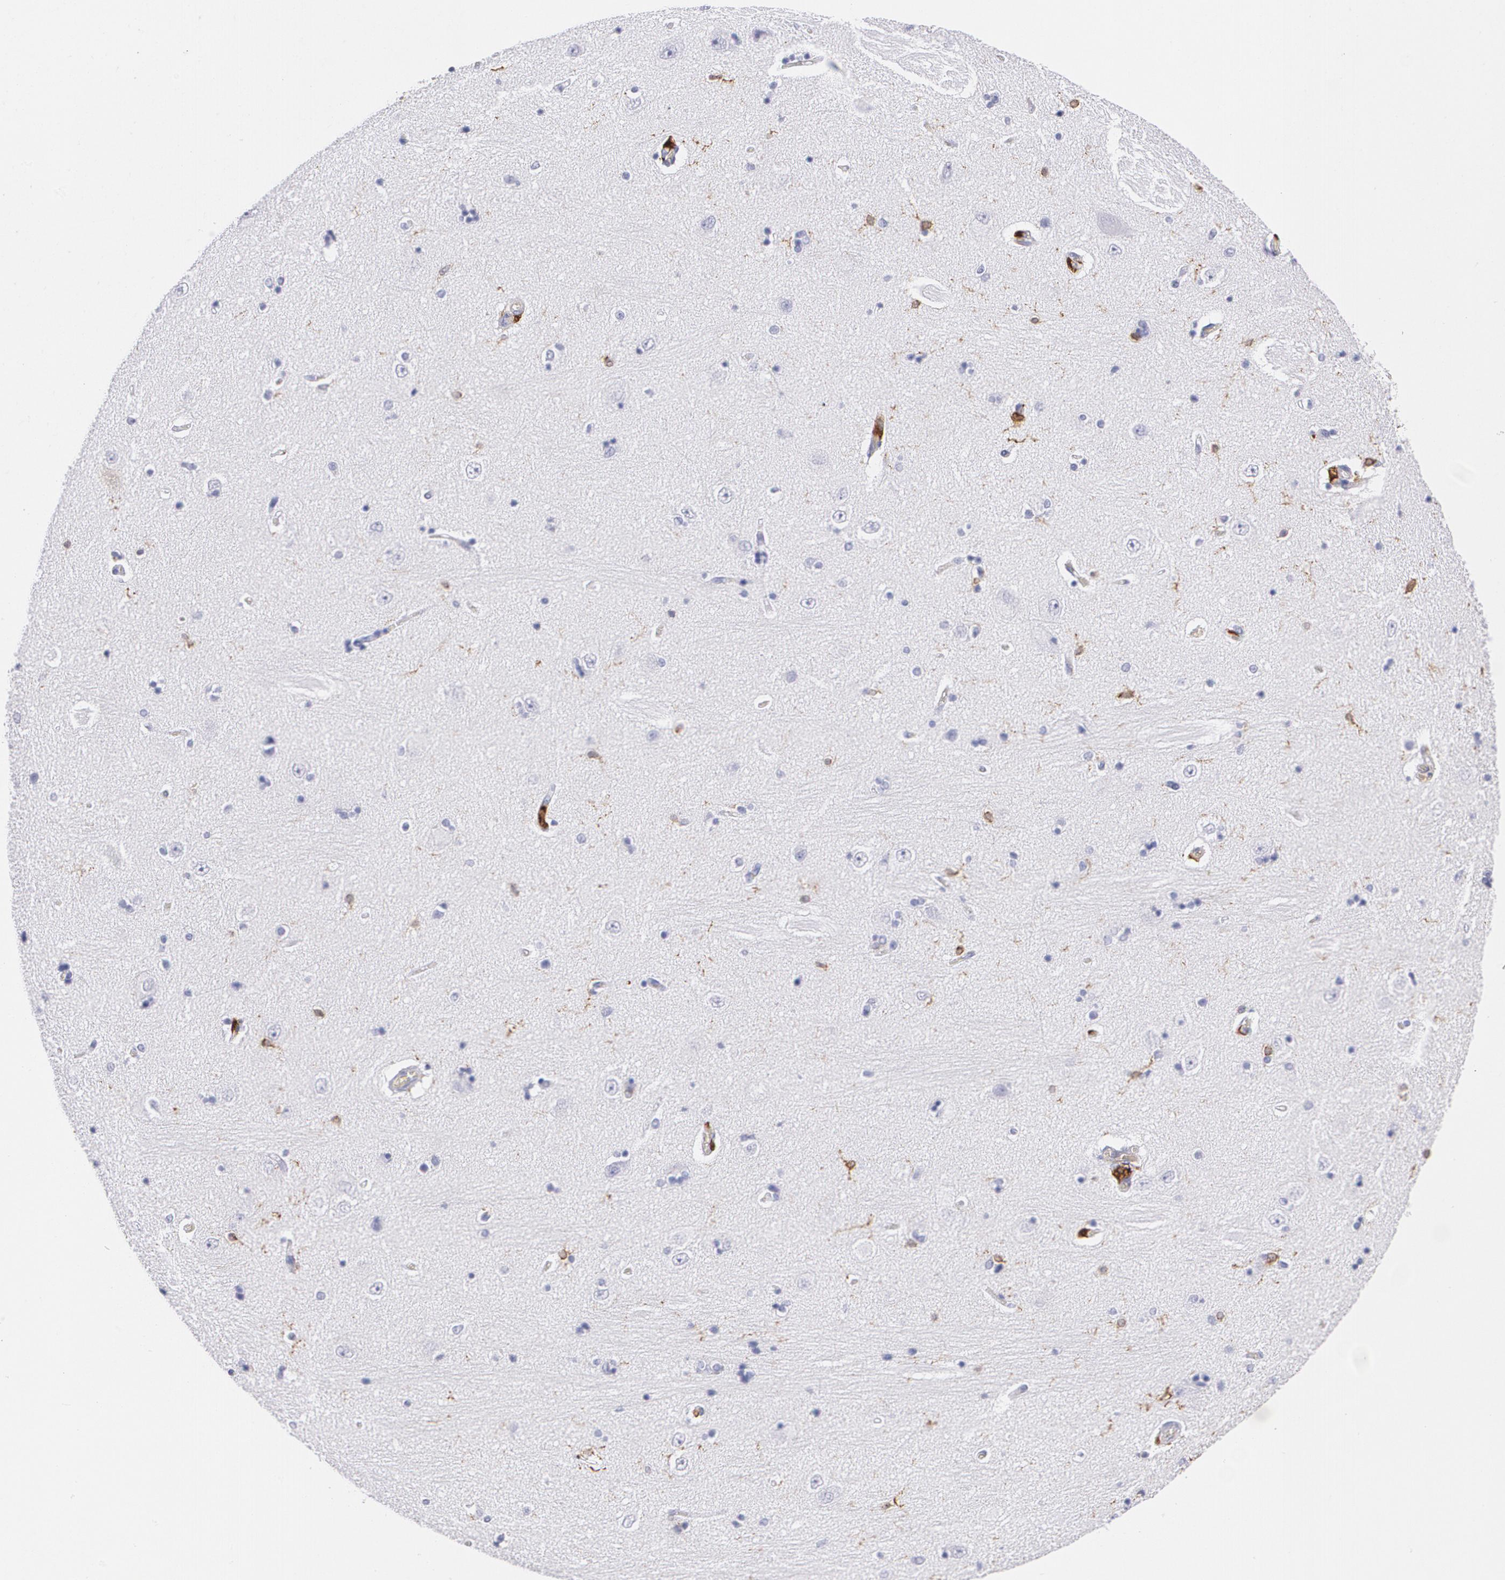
{"staining": {"intensity": "strong", "quantity": "<25%", "location": "cytoplasmic/membranous"}, "tissue": "hippocampus", "cell_type": "Glial cells", "image_type": "normal", "snomed": [{"axis": "morphology", "description": "Normal tissue, NOS"}, {"axis": "topography", "description": "Hippocampus"}], "caption": "Hippocampus stained for a protein (brown) exhibits strong cytoplasmic/membranous positive staining in approximately <25% of glial cells.", "gene": "HLA", "patient": {"sex": "female", "age": 54}}